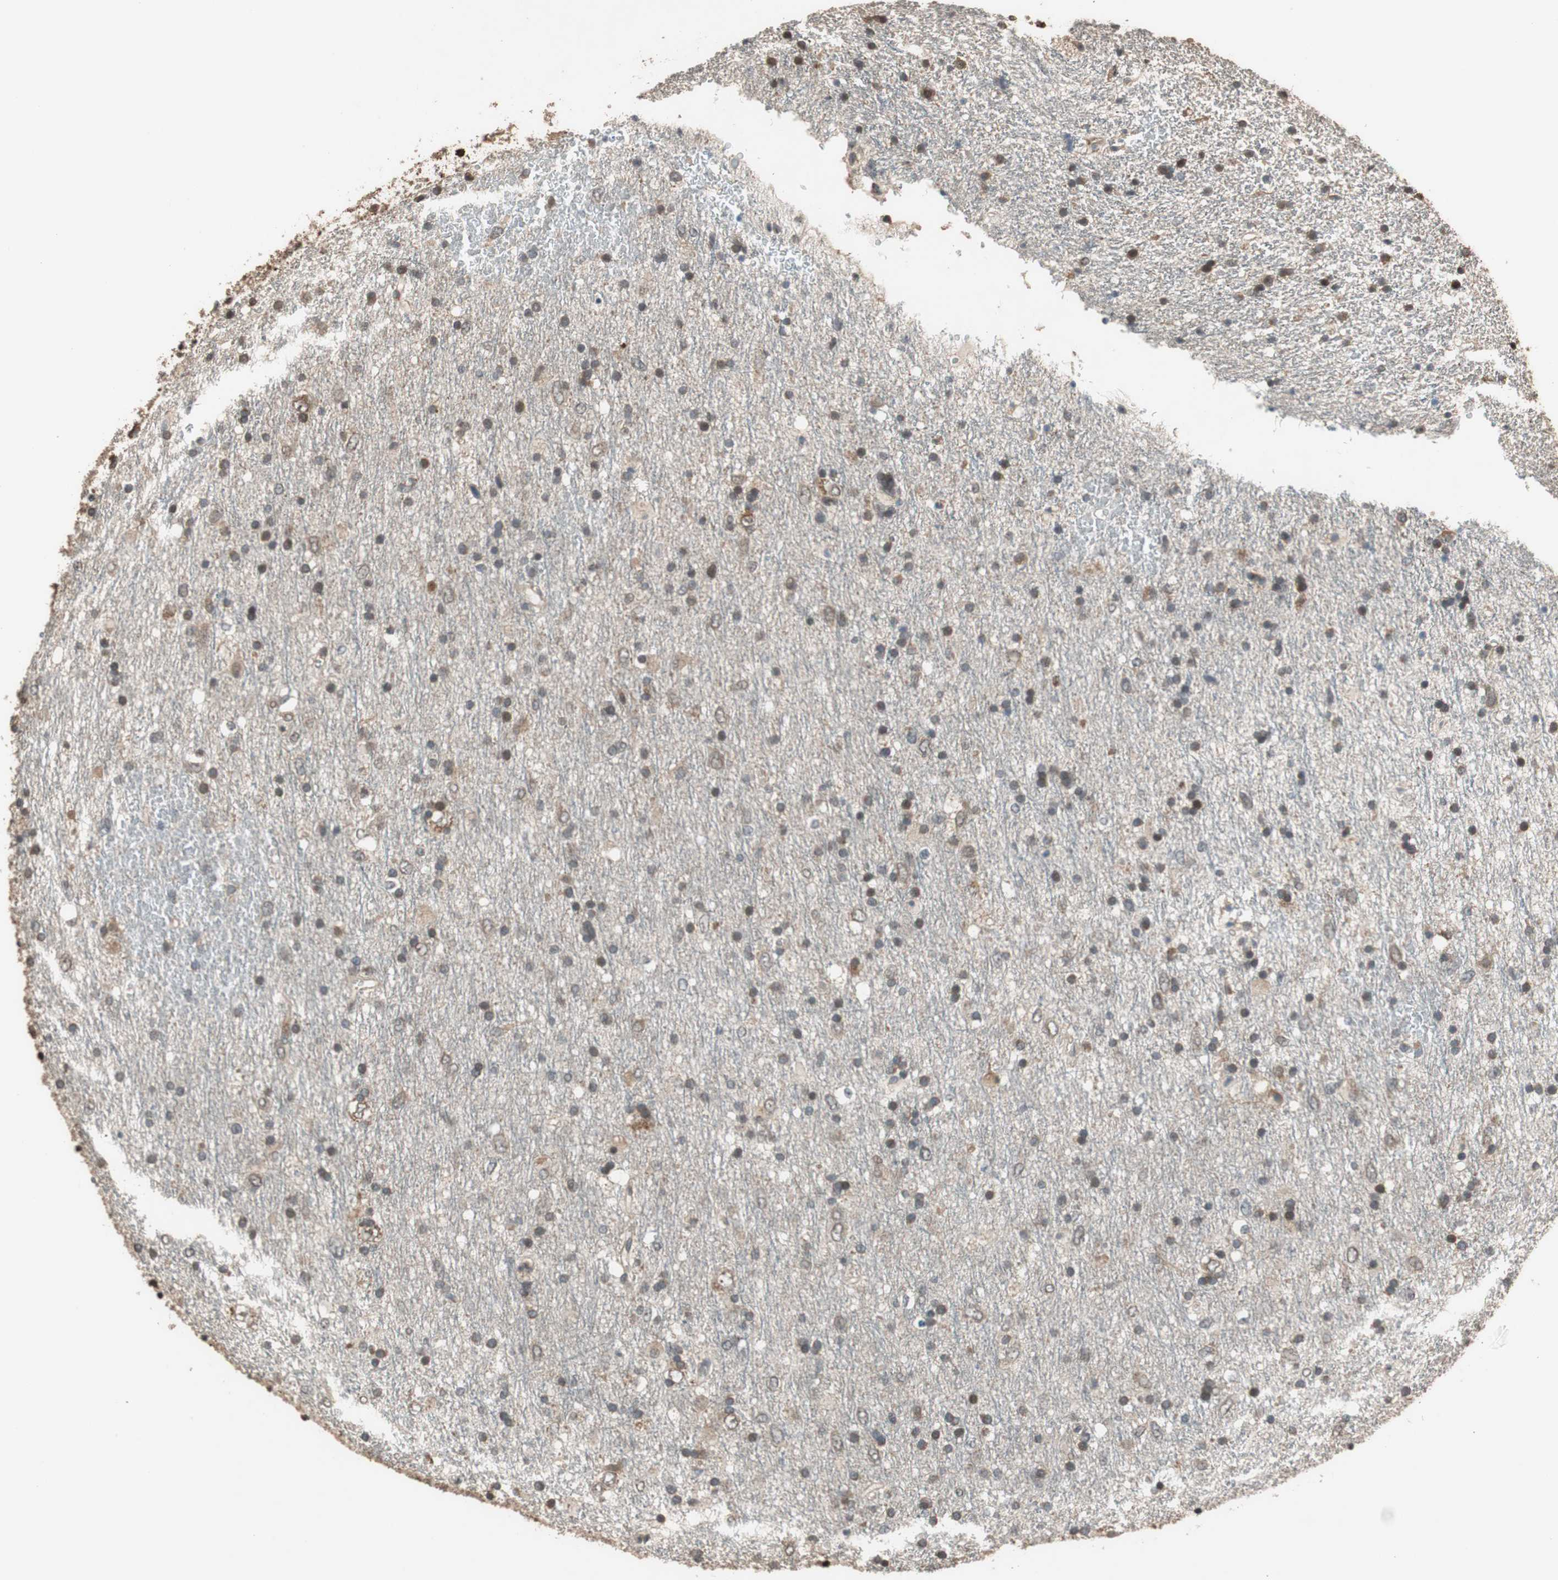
{"staining": {"intensity": "moderate", "quantity": "25%-75%", "location": "cytoplasmic/membranous,nuclear"}, "tissue": "glioma", "cell_type": "Tumor cells", "image_type": "cancer", "snomed": [{"axis": "morphology", "description": "Glioma, malignant, Low grade"}, {"axis": "topography", "description": "Brain"}], "caption": "An image of human glioma stained for a protein displays moderate cytoplasmic/membranous and nuclear brown staining in tumor cells.", "gene": "TMEM230", "patient": {"sex": "male", "age": 77}}